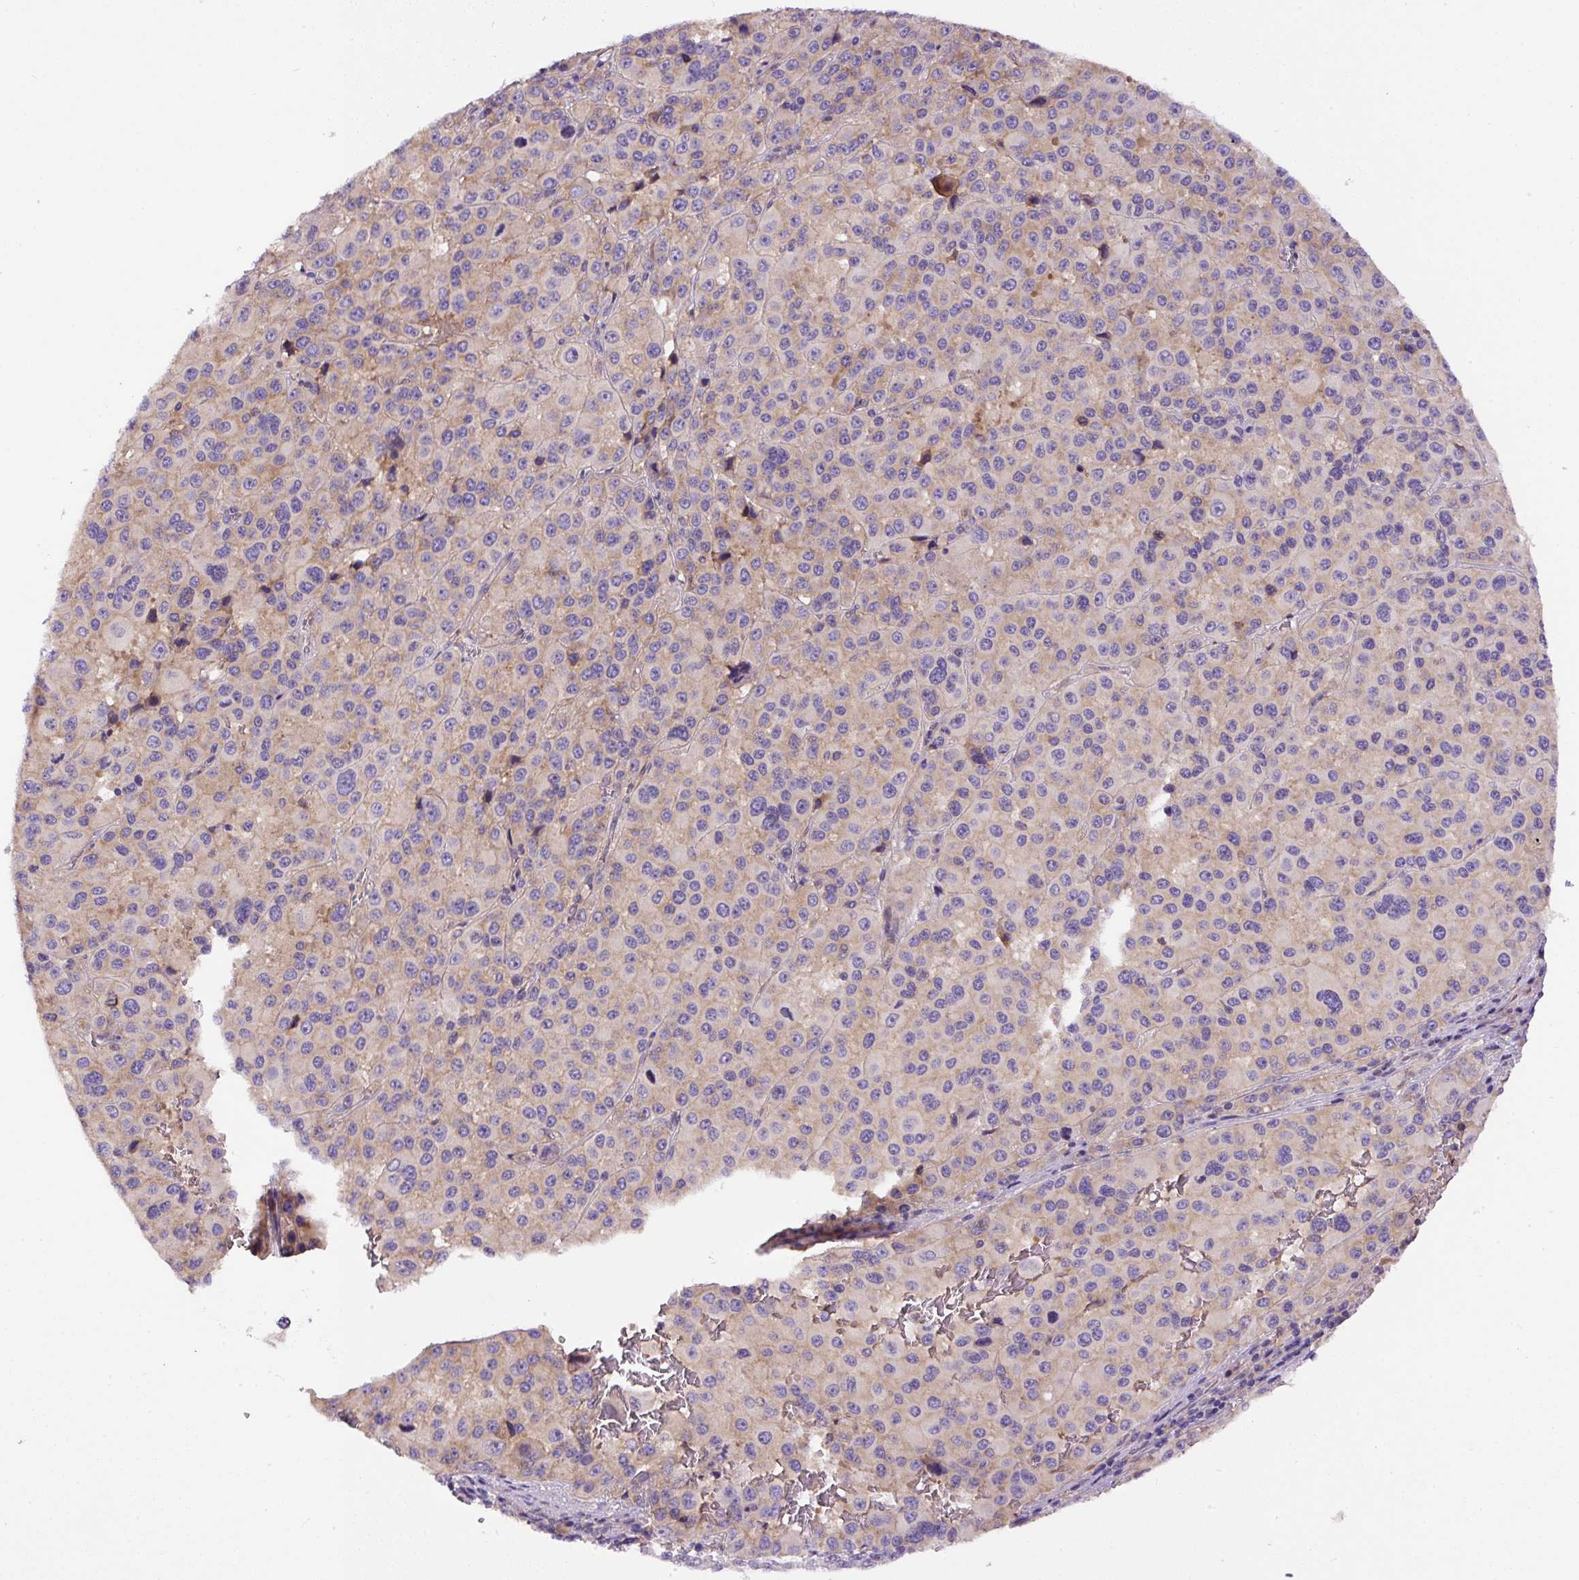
{"staining": {"intensity": "weak", "quantity": "<25%", "location": "cytoplasmic/membranous"}, "tissue": "melanoma", "cell_type": "Tumor cells", "image_type": "cancer", "snomed": [{"axis": "morphology", "description": "Malignant melanoma, Metastatic site"}, {"axis": "topography", "description": "Lymph node"}], "caption": "Malignant melanoma (metastatic site) was stained to show a protein in brown. There is no significant expression in tumor cells.", "gene": "DAPK1", "patient": {"sex": "female", "age": 65}}